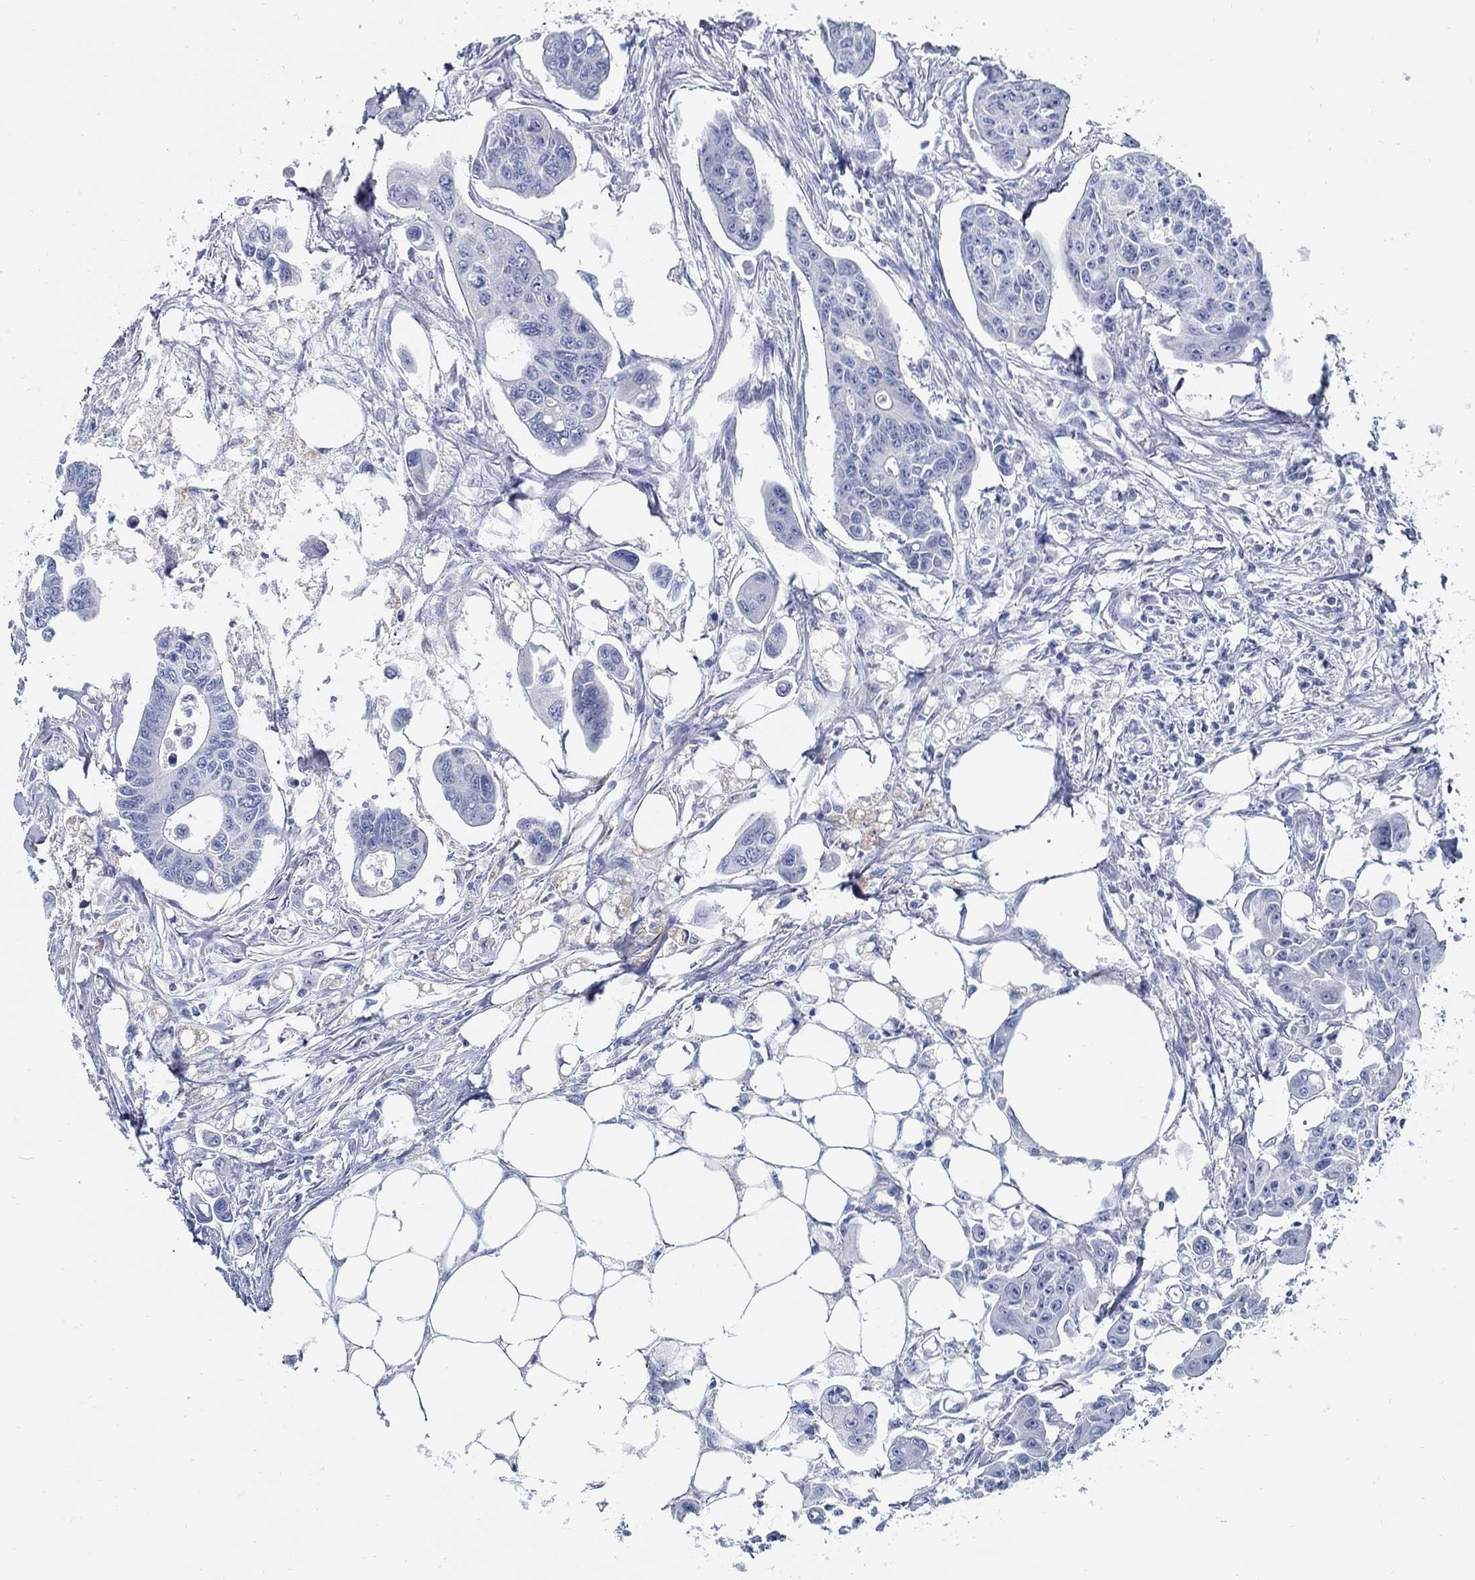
{"staining": {"intensity": "negative", "quantity": "none", "location": "none"}, "tissue": "colorectal cancer", "cell_type": "Tumor cells", "image_type": "cancer", "snomed": [{"axis": "morphology", "description": "Adenocarcinoma, NOS"}, {"axis": "topography", "description": "Colon"}], "caption": "Immunohistochemical staining of human colorectal cancer displays no significant expression in tumor cells. Nuclei are stained in blue.", "gene": "SLC45A1", "patient": {"sex": "male", "age": 70}}